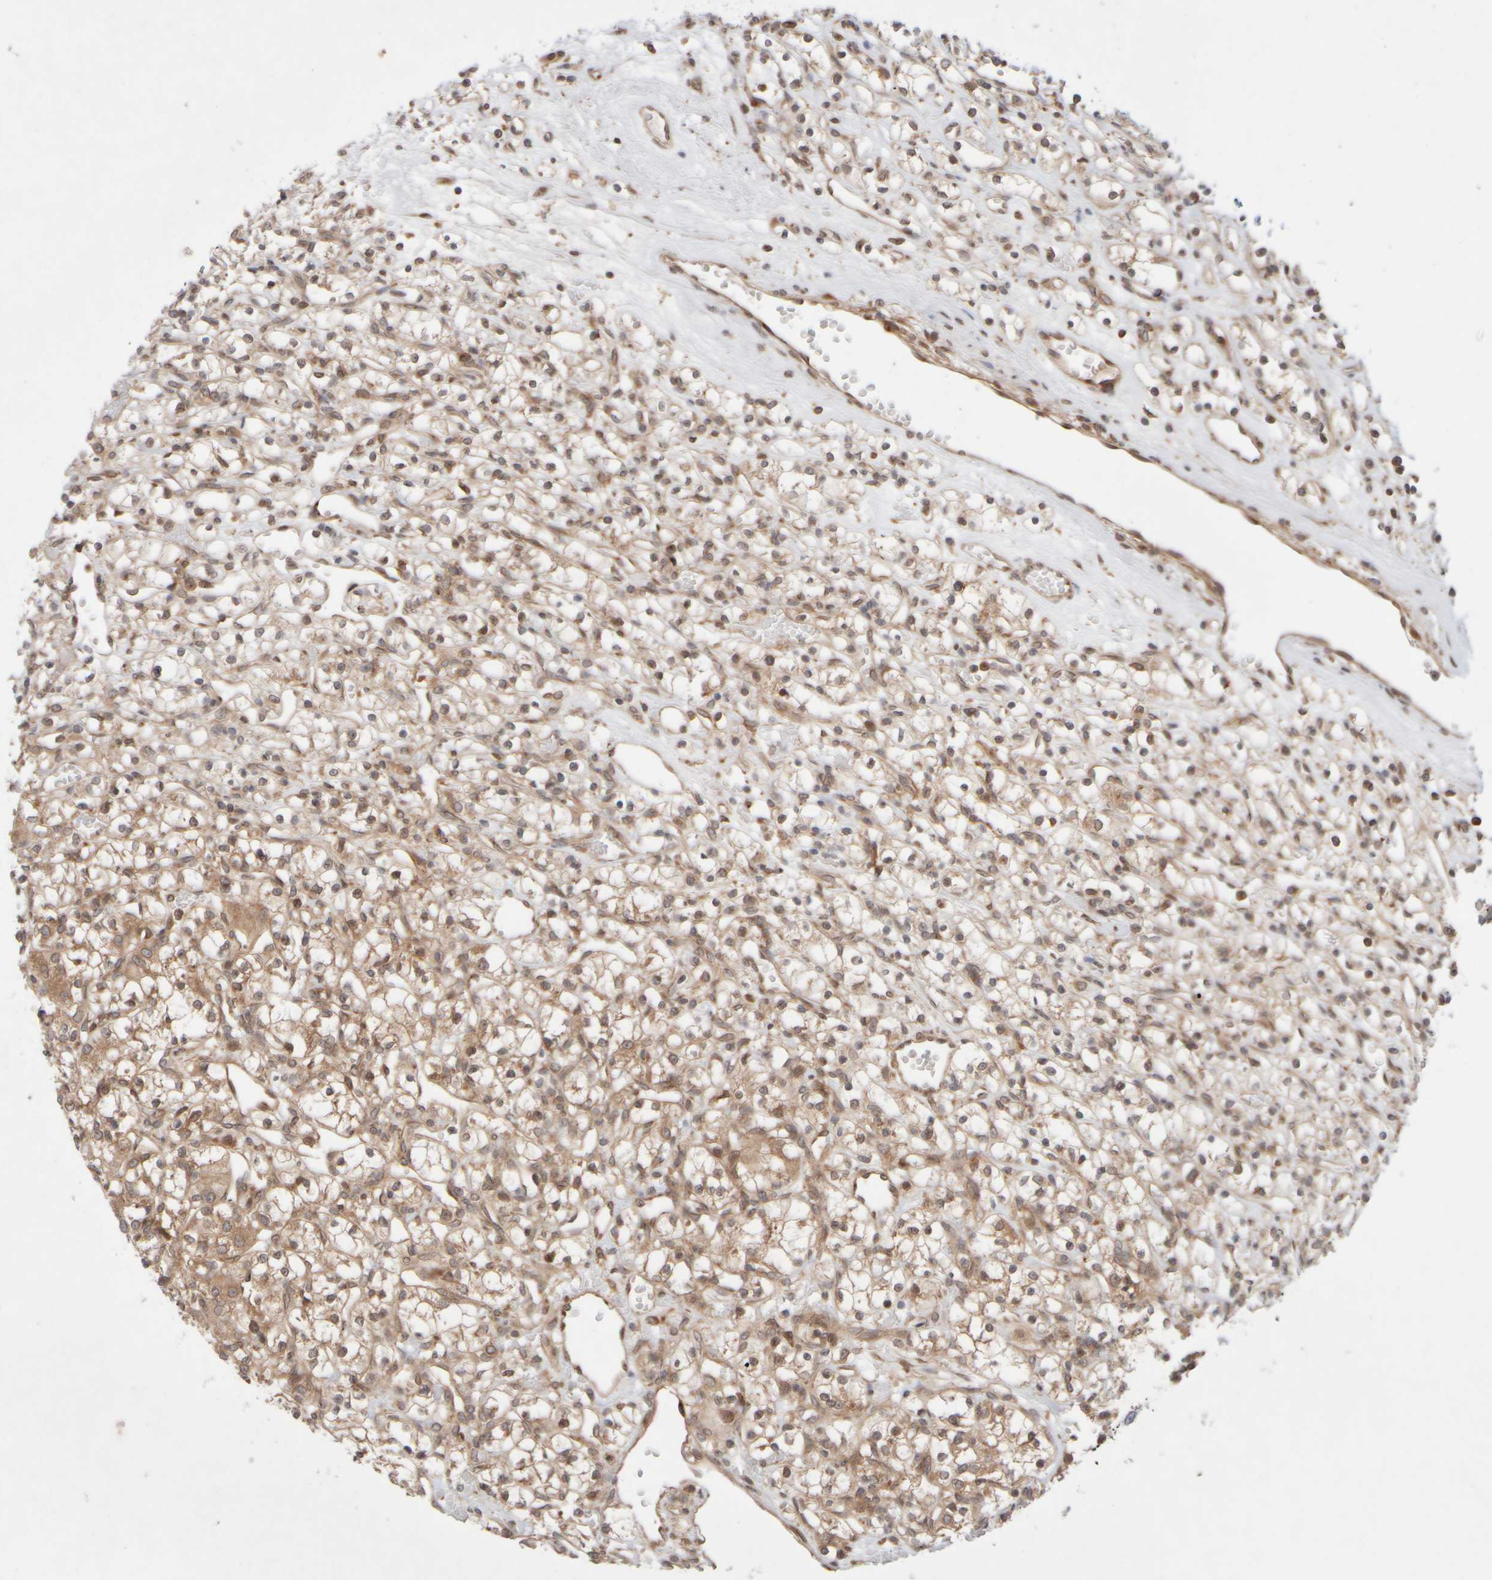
{"staining": {"intensity": "moderate", "quantity": ">75%", "location": "cytoplasmic/membranous"}, "tissue": "renal cancer", "cell_type": "Tumor cells", "image_type": "cancer", "snomed": [{"axis": "morphology", "description": "Adenocarcinoma, NOS"}, {"axis": "topography", "description": "Kidney"}], "caption": "Protein staining reveals moderate cytoplasmic/membranous positivity in about >75% of tumor cells in renal adenocarcinoma. (DAB IHC with brightfield microscopy, high magnification).", "gene": "GCN1", "patient": {"sex": "female", "age": 59}}